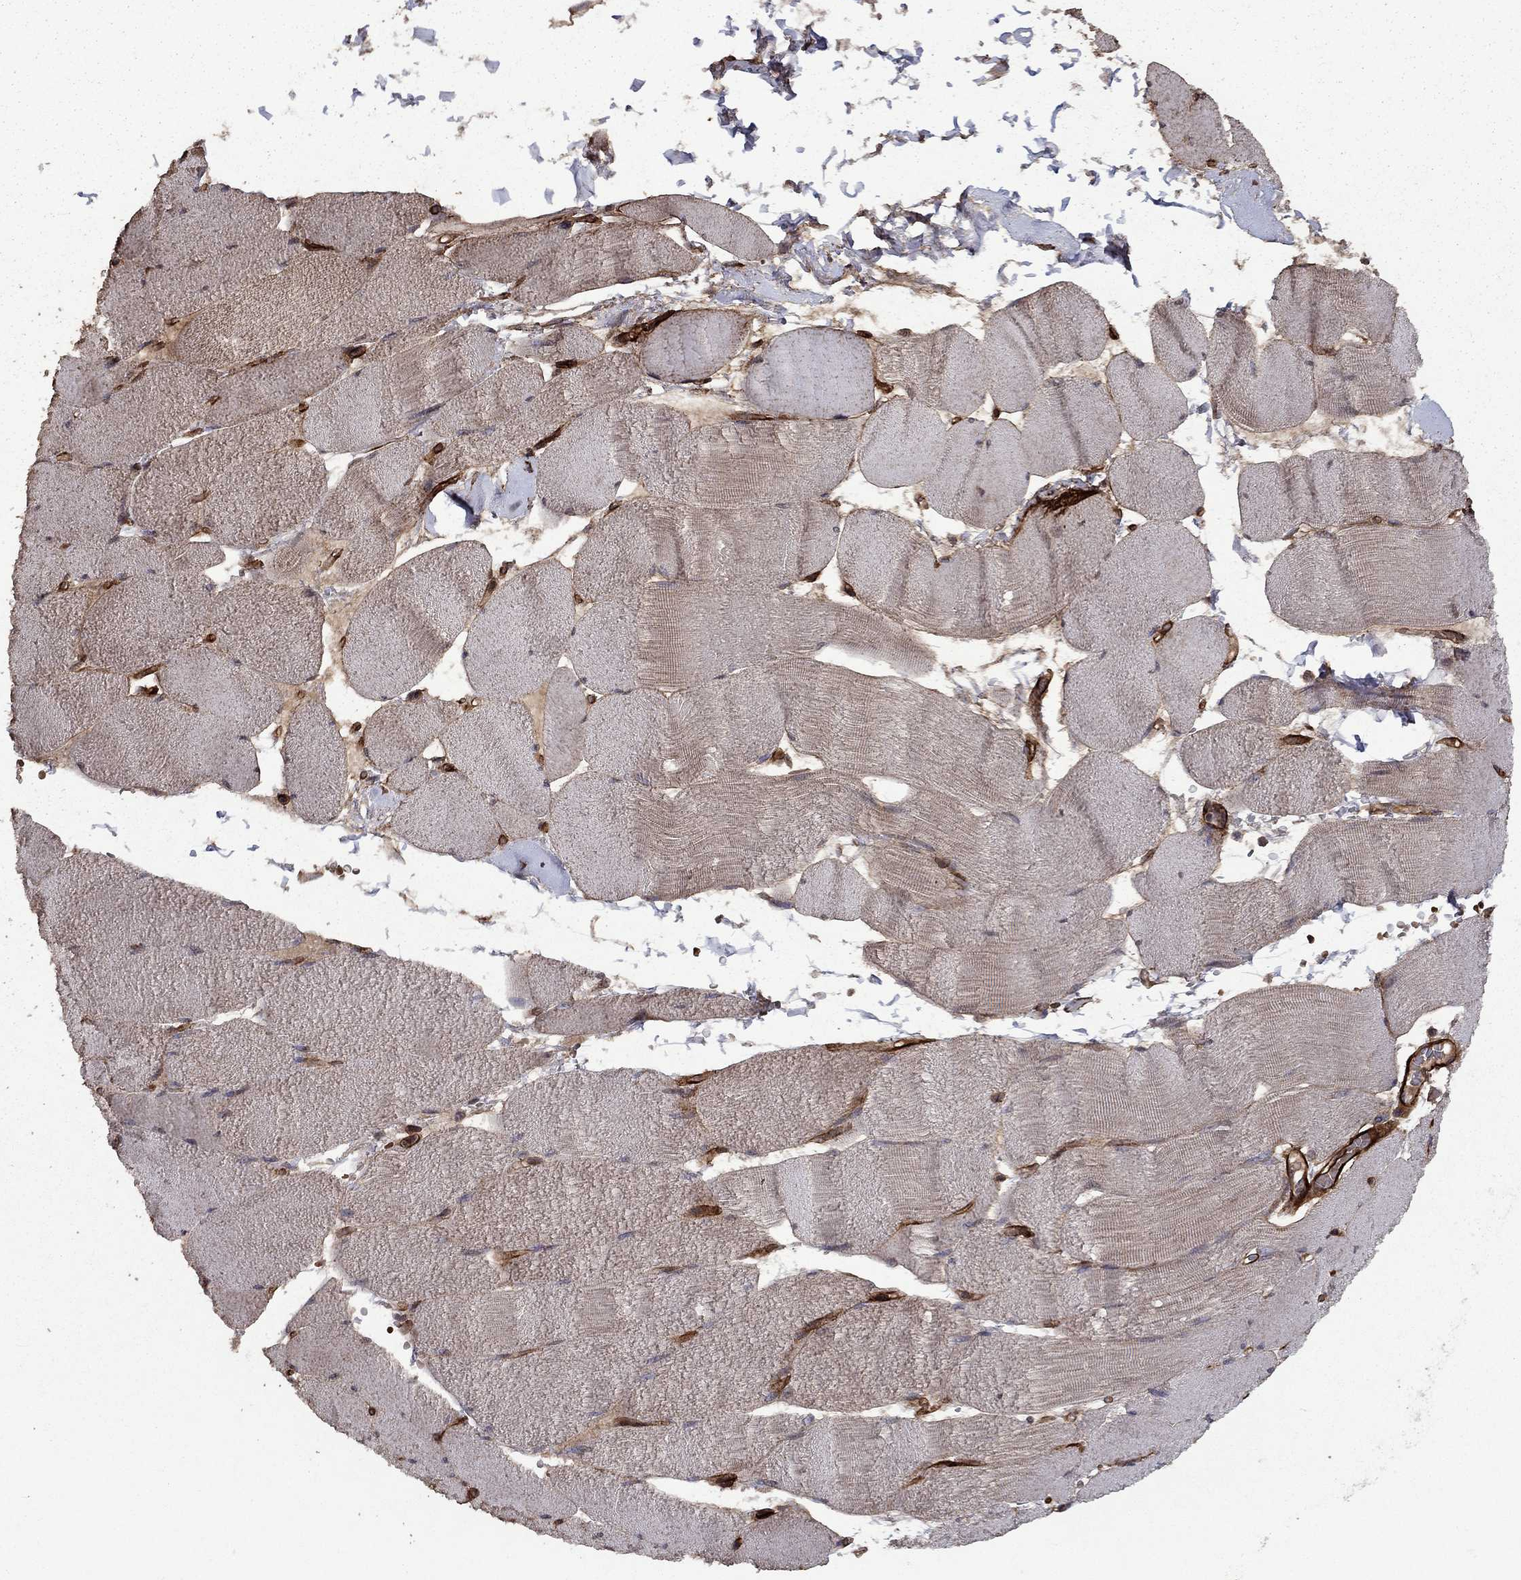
{"staining": {"intensity": "negative", "quantity": "none", "location": "none"}, "tissue": "skeletal muscle", "cell_type": "Myocytes", "image_type": "normal", "snomed": [{"axis": "morphology", "description": "Normal tissue, NOS"}, {"axis": "topography", "description": "Skeletal muscle"}], "caption": "Skeletal muscle was stained to show a protein in brown. There is no significant staining in myocytes. (DAB IHC, high magnification).", "gene": "COL18A1", "patient": {"sex": "male", "age": 56}}